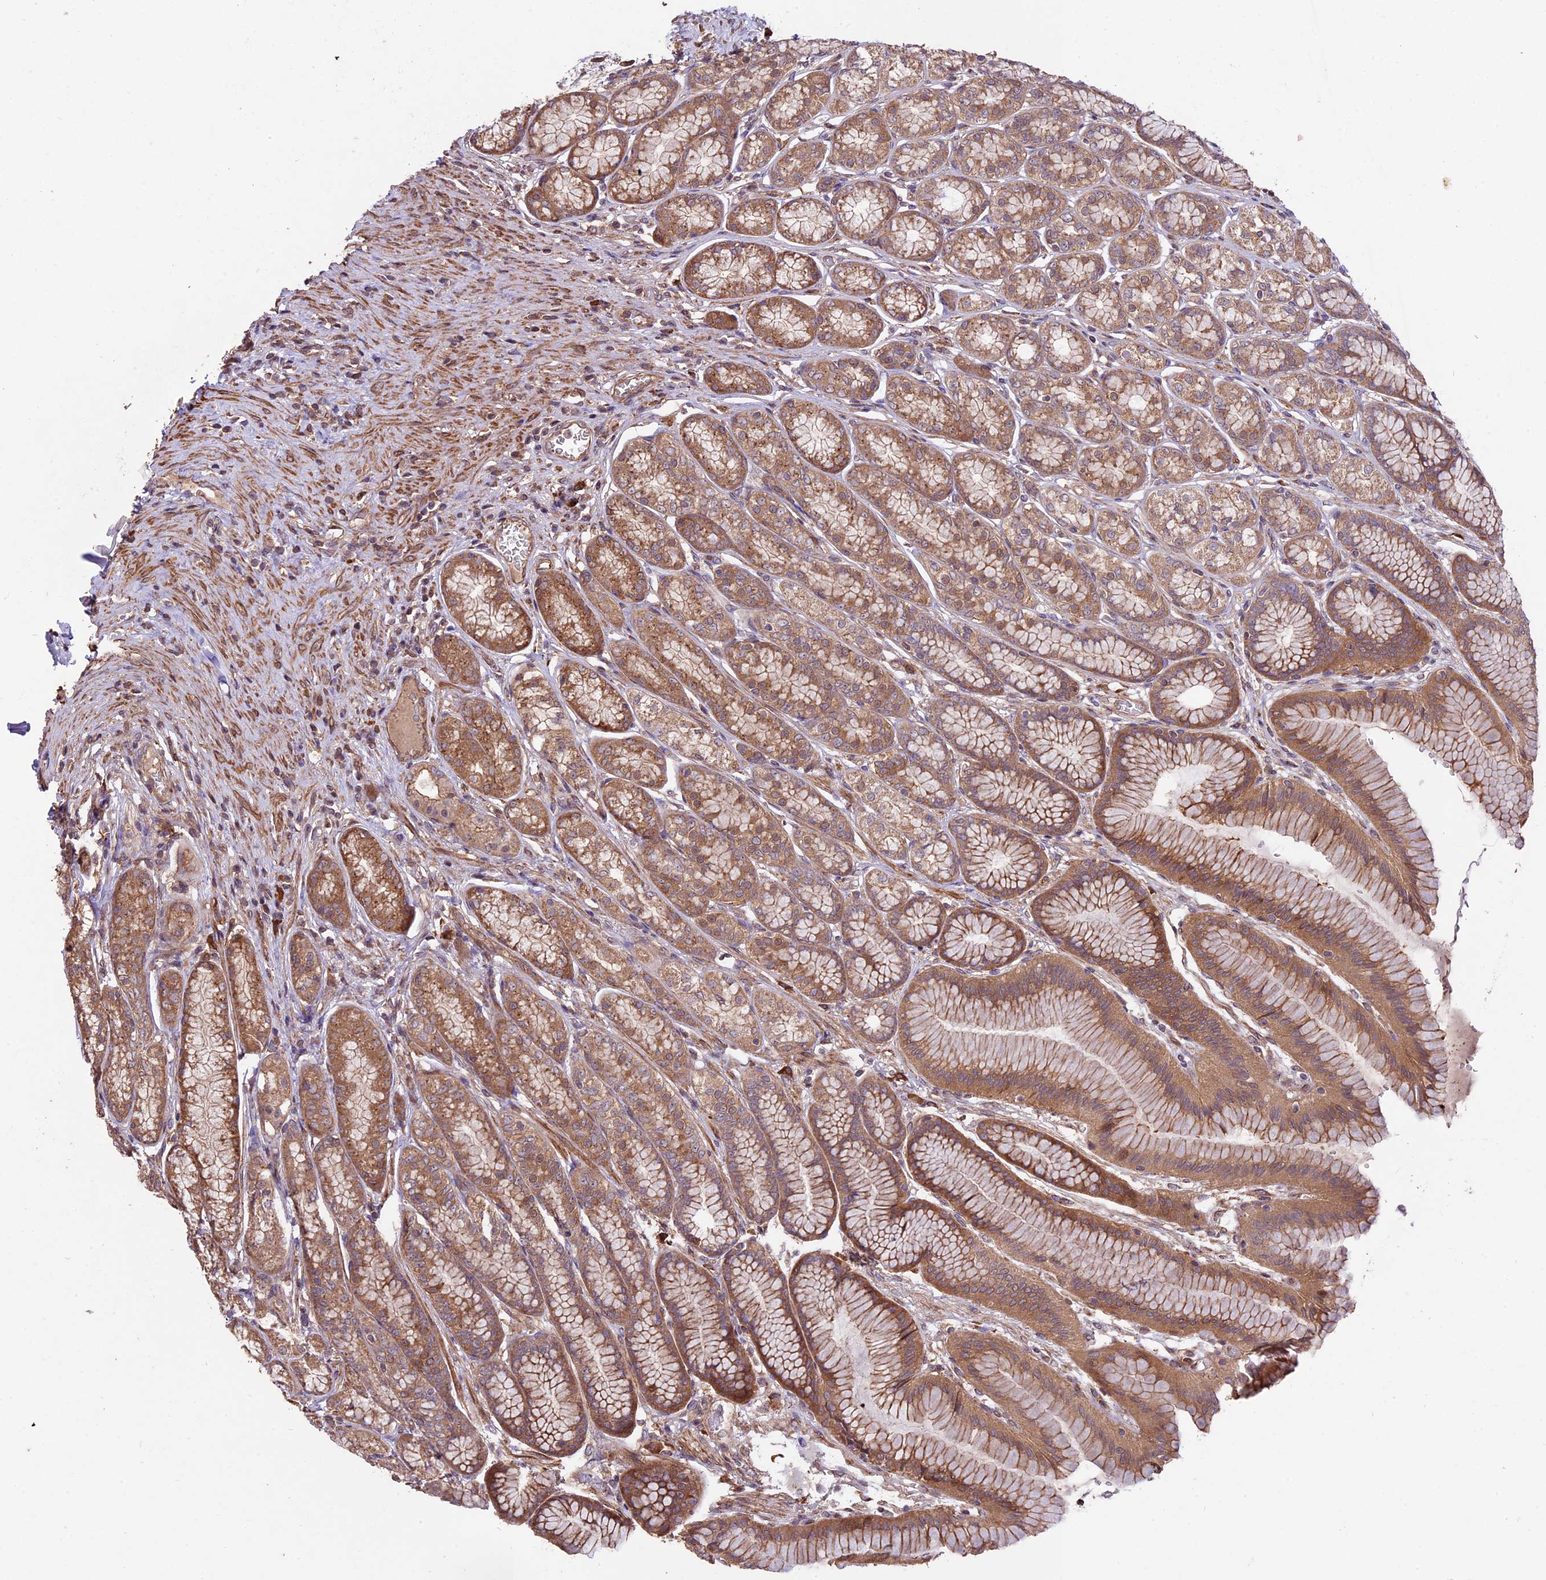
{"staining": {"intensity": "moderate", "quantity": ">75%", "location": "cytoplasmic/membranous"}, "tissue": "stomach", "cell_type": "Glandular cells", "image_type": "normal", "snomed": [{"axis": "morphology", "description": "Normal tissue, NOS"}, {"axis": "morphology", "description": "Adenocarcinoma, NOS"}, {"axis": "morphology", "description": "Adenocarcinoma, High grade"}, {"axis": "topography", "description": "Stomach, upper"}, {"axis": "topography", "description": "Stomach"}], "caption": "Immunohistochemistry (IHC) of unremarkable human stomach exhibits medium levels of moderate cytoplasmic/membranous staining in about >75% of glandular cells. (Stains: DAB in brown, nuclei in blue, Microscopy: brightfield microscopy at high magnification).", "gene": "HDAC5", "patient": {"sex": "female", "age": 65}}